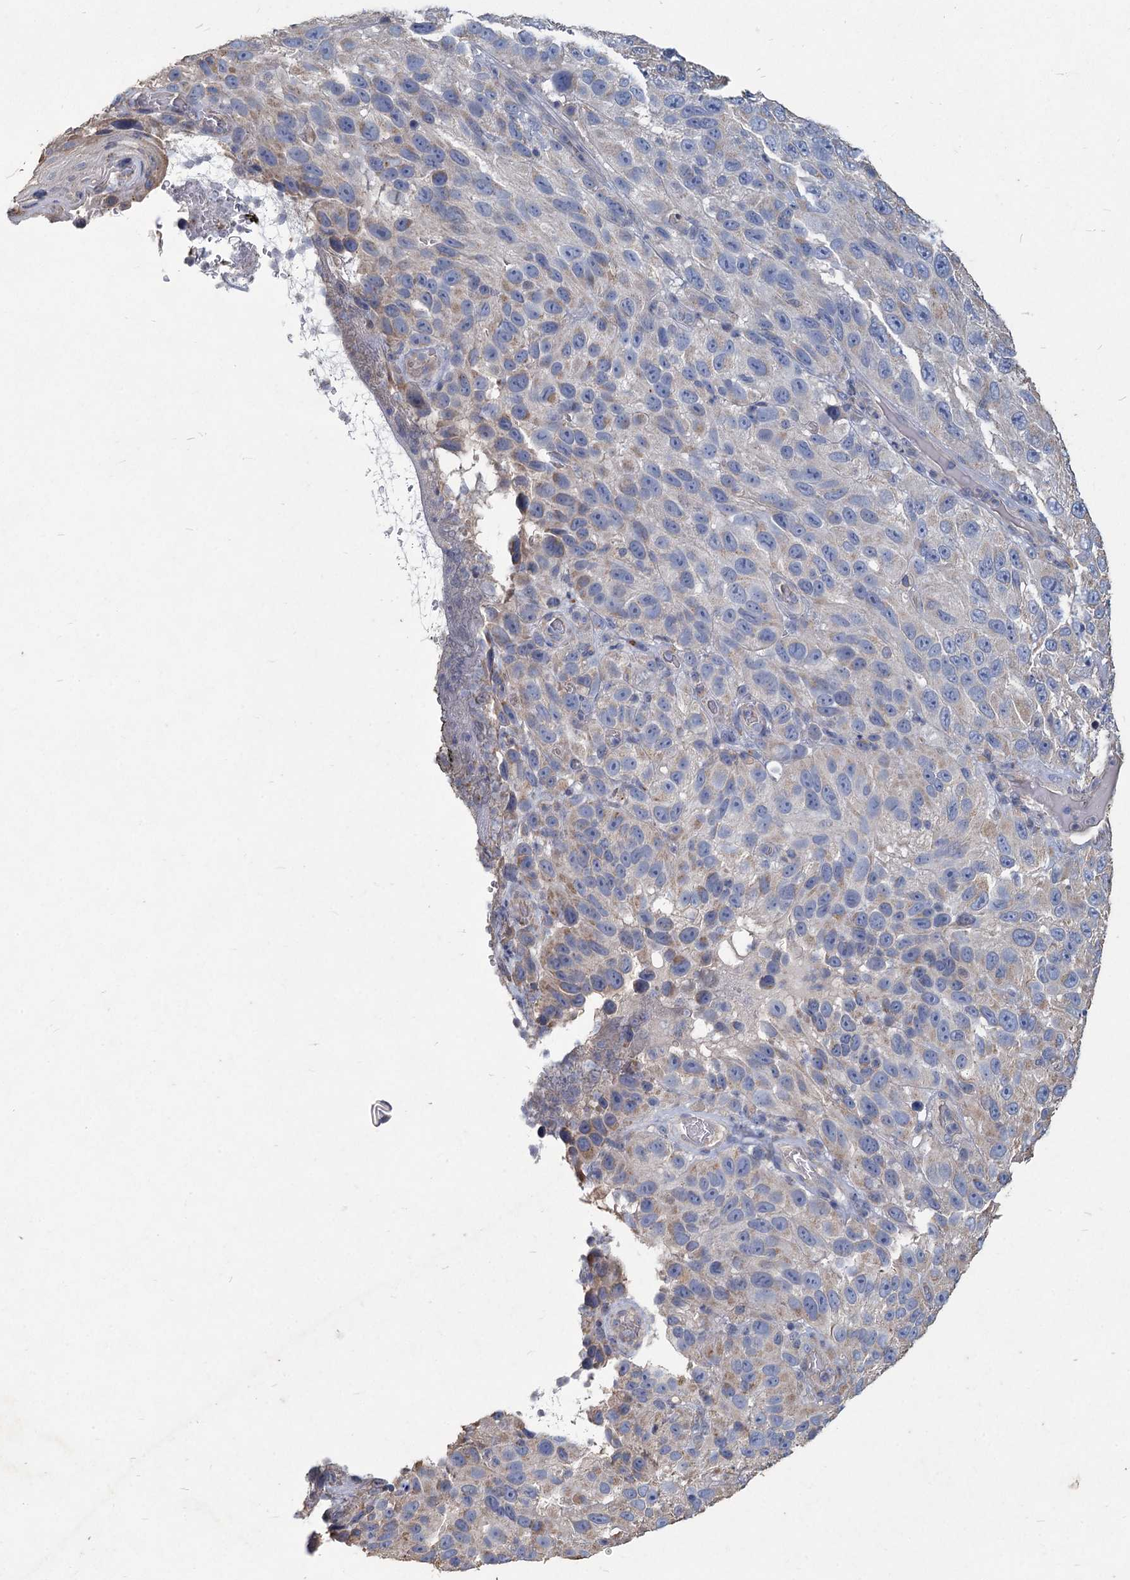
{"staining": {"intensity": "weak", "quantity": "<25%", "location": "cytoplasmic/membranous"}, "tissue": "melanoma", "cell_type": "Tumor cells", "image_type": "cancer", "snomed": [{"axis": "morphology", "description": "Malignant melanoma, NOS"}, {"axis": "topography", "description": "Skin"}], "caption": "IHC photomicrograph of neoplastic tissue: melanoma stained with DAB (3,3'-diaminobenzidine) demonstrates no significant protein expression in tumor cells.", "gene": "HES2", "patient": {"sex": "female", "age": 96}}